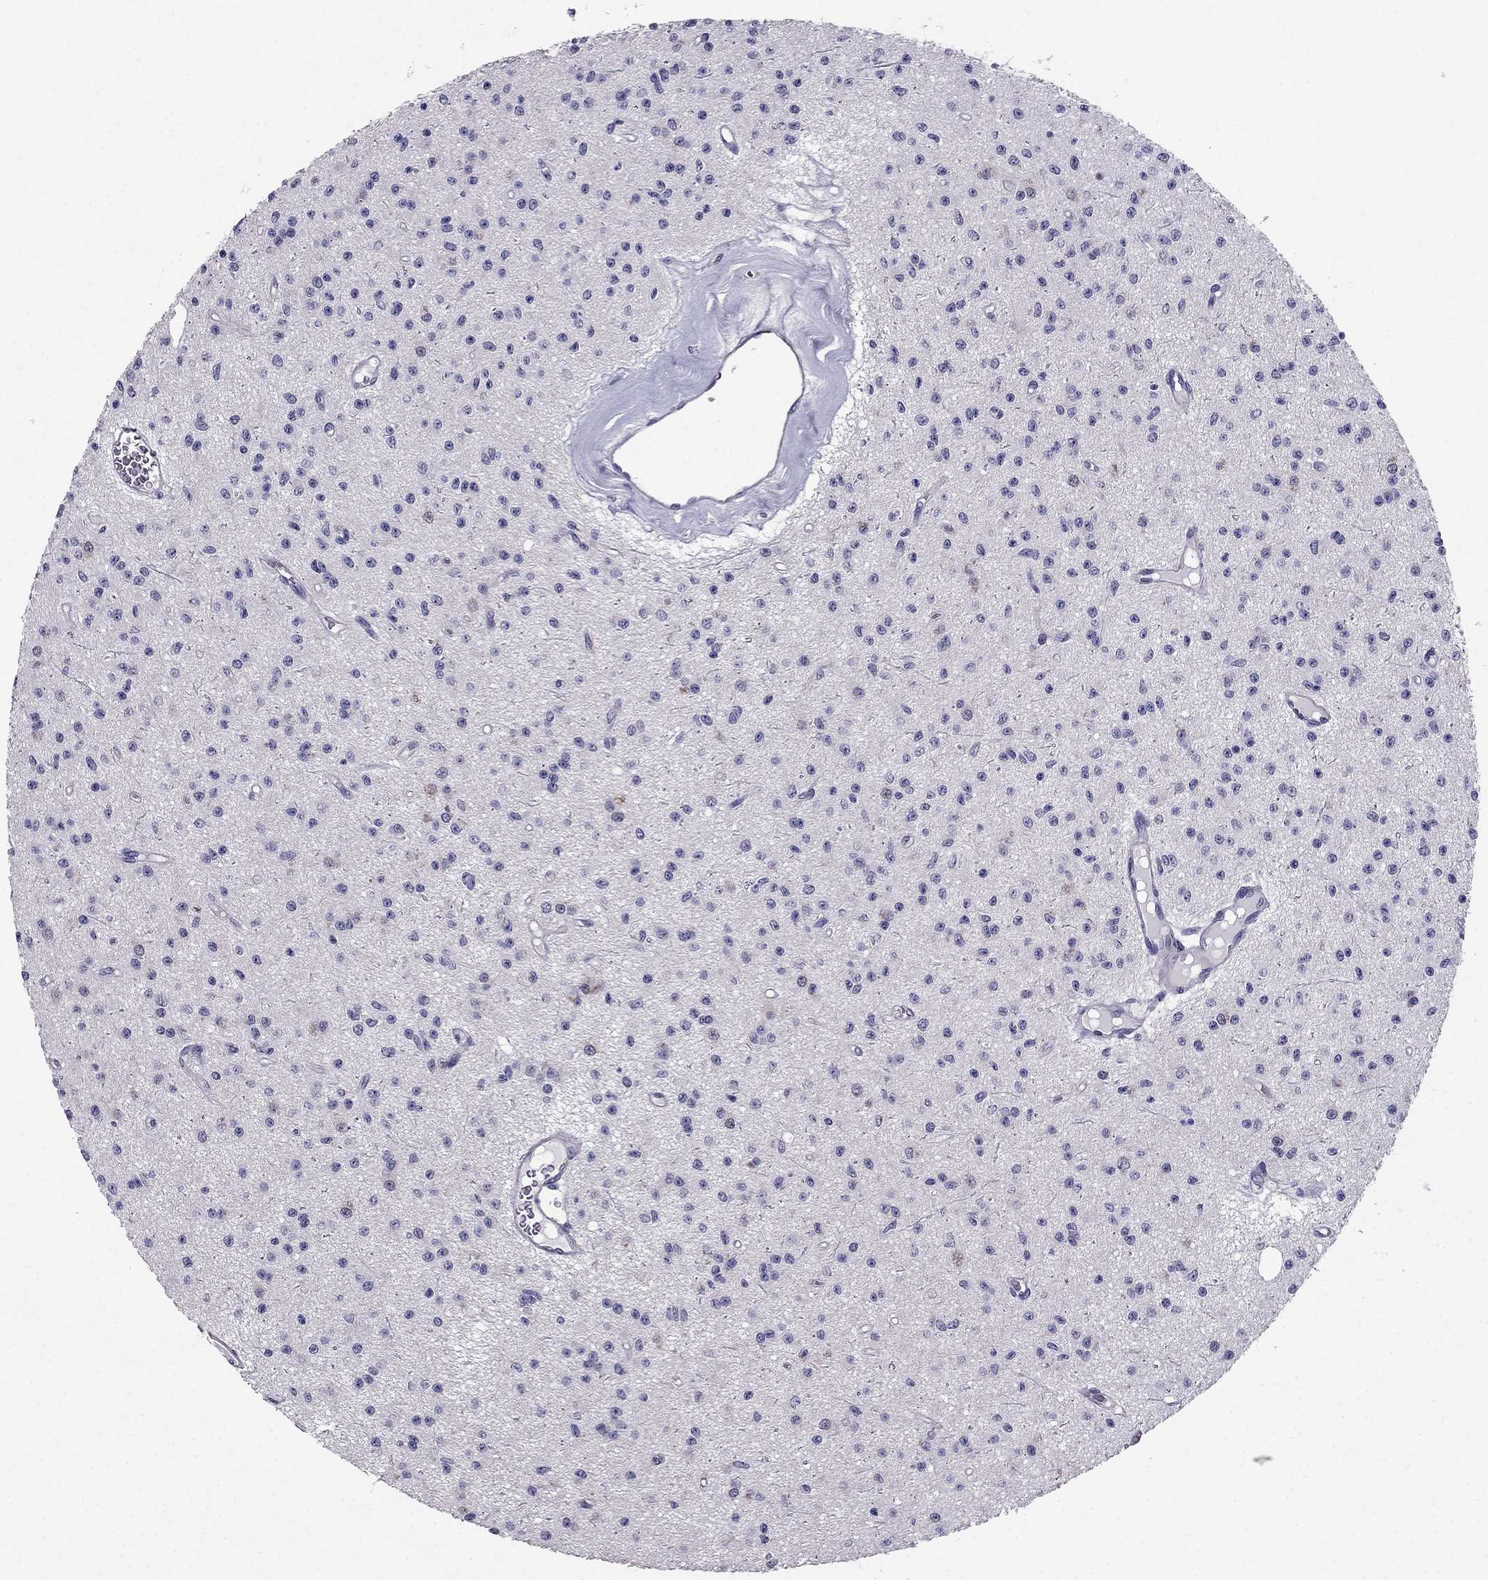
{"staining": {"intensity": "negative", "quantity": "none", "location": "none"}, "tissue": "glioma", "cell_type": "Tumor cells", "image_type": "cancer", "snomed": [{"axis": "morphology", "description": "Glioma, malignant, Low grade"}, {"axis": "topography", "description": "Brain"}], "caption": "The immunohistochemistry photomicrograph has no significant staining in tumor cells of glioma tissue.", "gene": "HSFX1", "patient": {"sex": "female", "age": 45}}